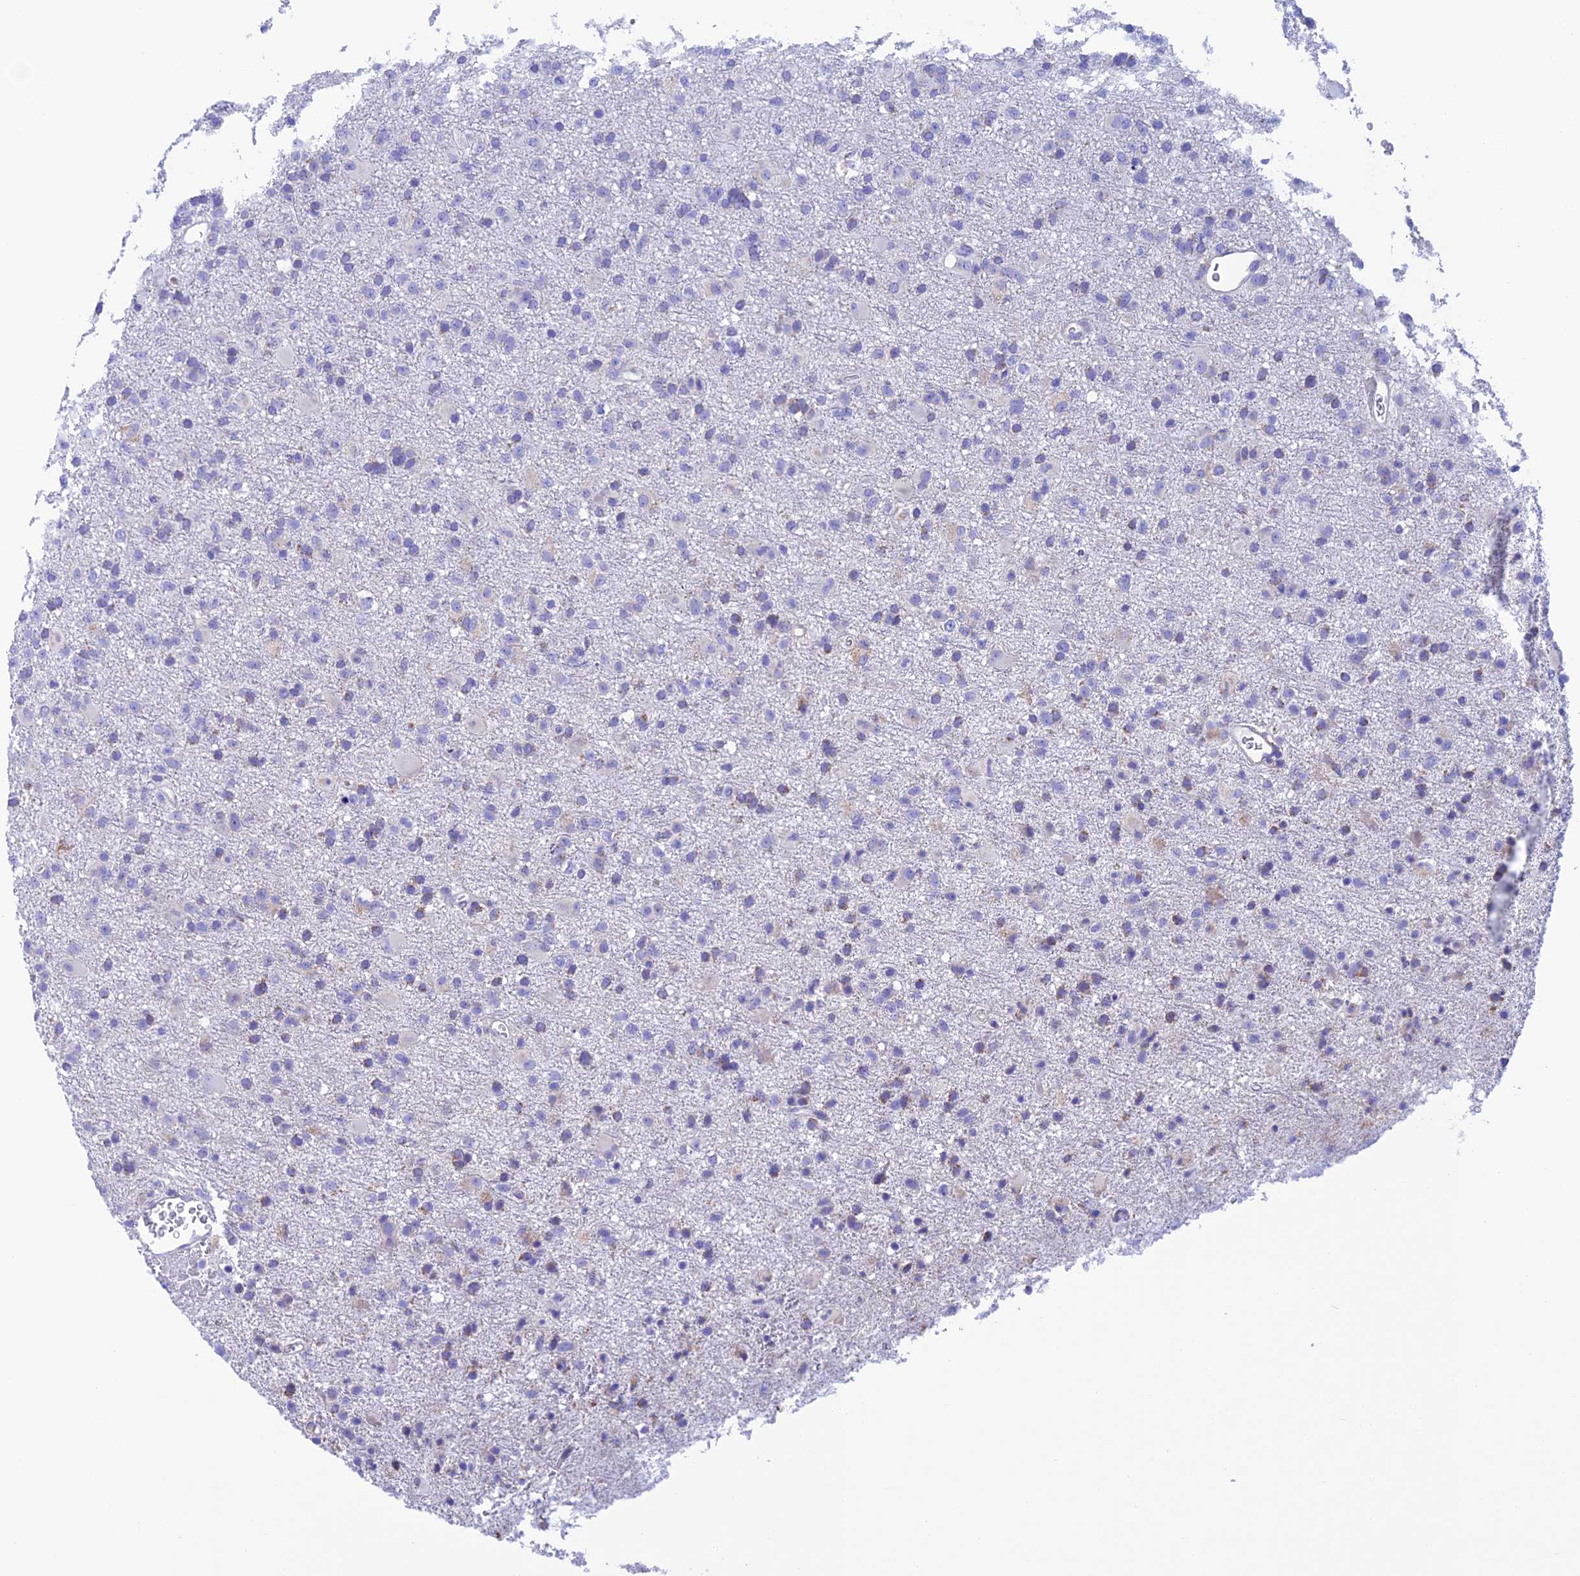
{"staining": {"intensity": "negative", "quantity": "none", "location": "none"}, "tissue": "glioma", "cell_type": "Tumor cells", "image_type": "cancer", "snomed": [{"axis": "morphology", "description": "Glioma, malignant, Low grade"}, {"axis": "topography", "description": "Brain"}], "caption": "High magnification brightfield microscopy of glioma stained with DAB (brown) and counterstained with hematoxylin (blue): tumor cells show no significant expression. (DAB immunohistochemistry with hematoxylin counter stain).", "gene": "NXPE4", "patient": {"sex": "male", "age": 65}}